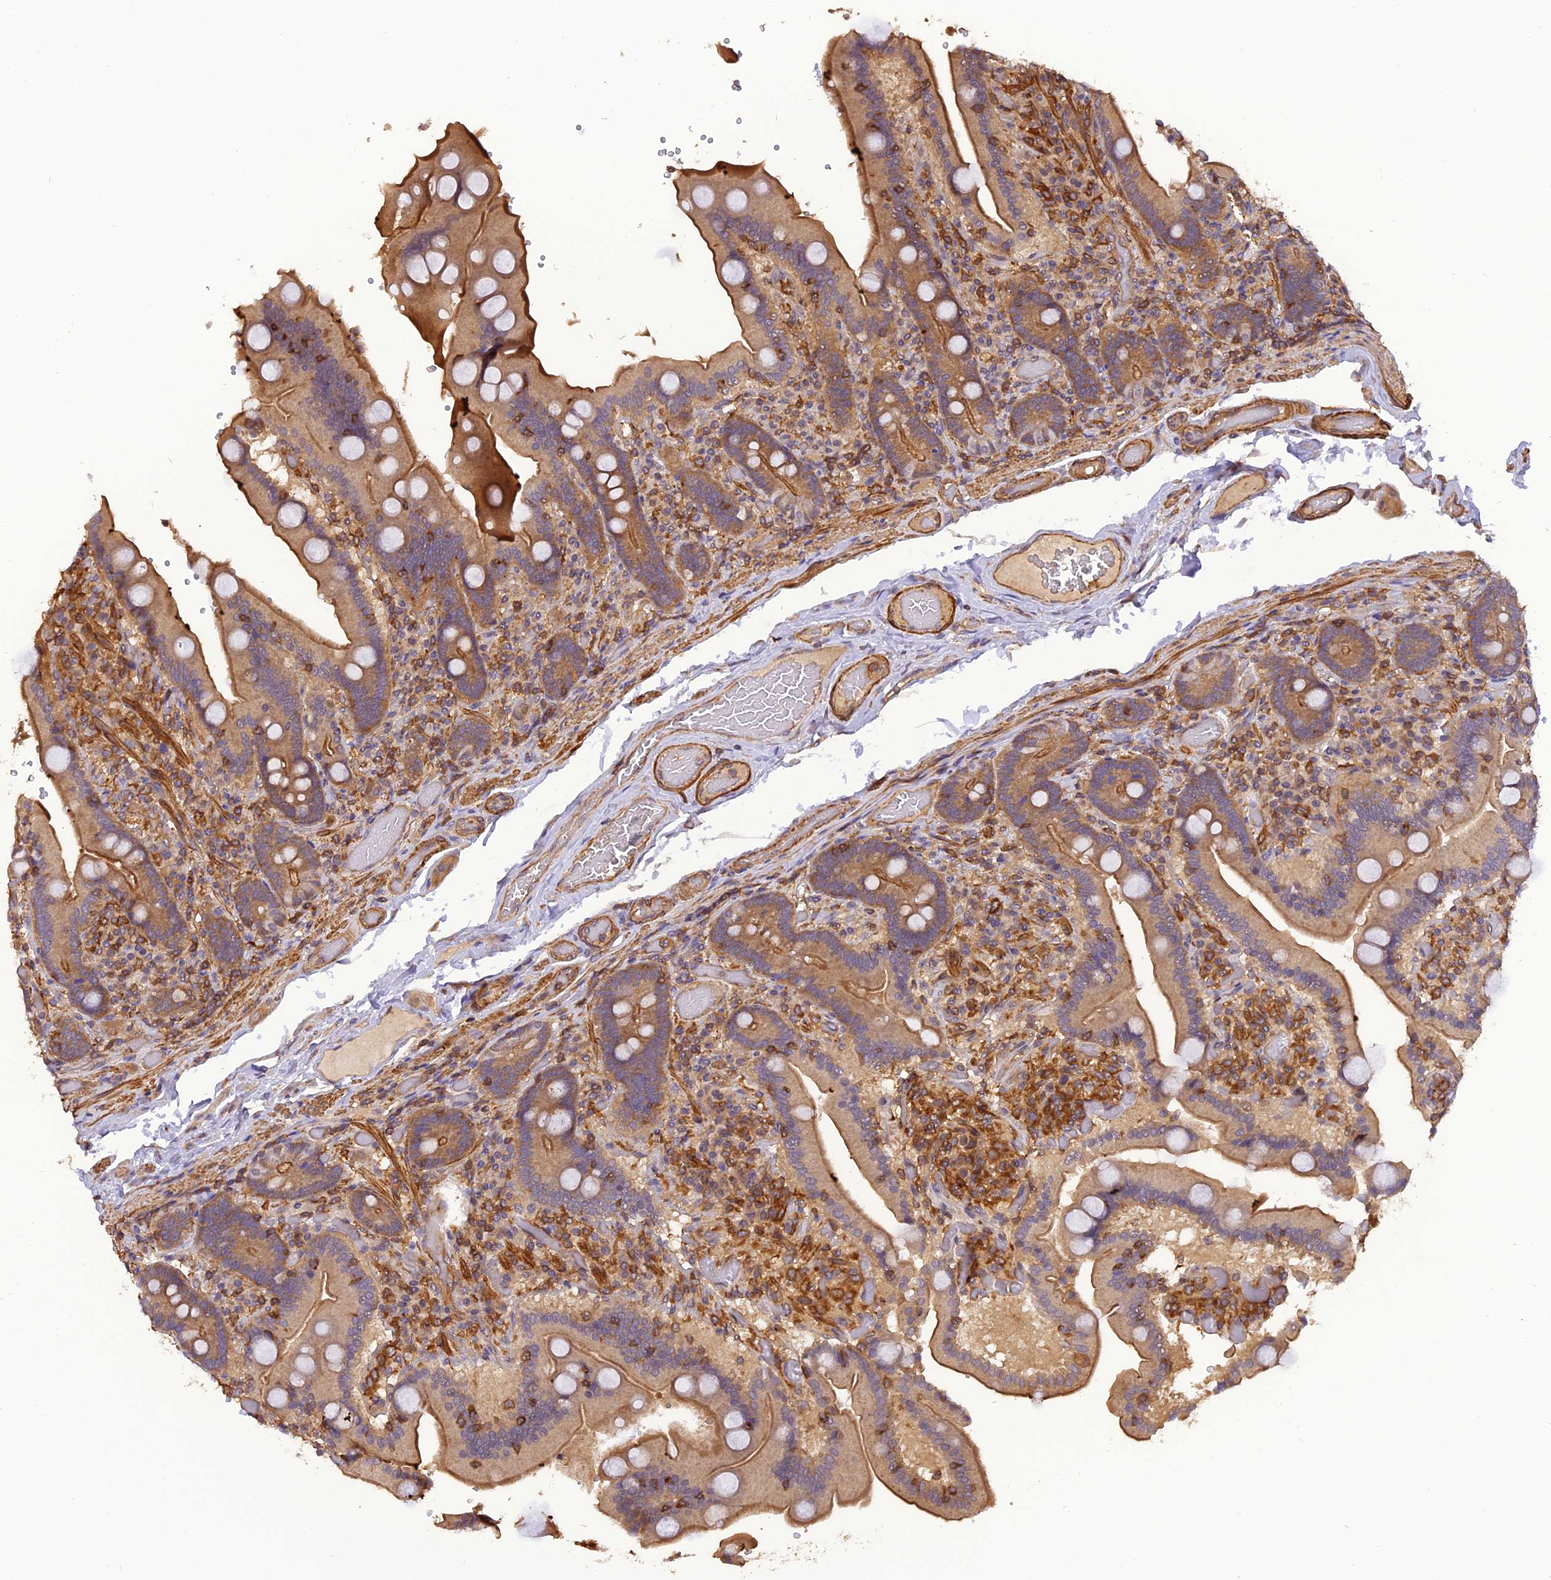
{"staining": {"intensity": "moderate", "quantity": ">75%", "location": "cytoplasmic/membranous"}, "tissue": "duodenum", "cell_type": "Glandular cells", "image_type": "normal", "snomed": [{"axis": "morphology", "description": "Normal tissue, NOS"}, {"axis": "topography", "description": "Duodenum"}], "caption": "Moderate cytoplasmic/membranous protein positivity is seen in about >75% of glandular cells in duodenum. (DAB = brown stain, brightfield microscopy at high magnification).", "gene": "STOML1", "patient": {"sex": "female", "age": 62}}